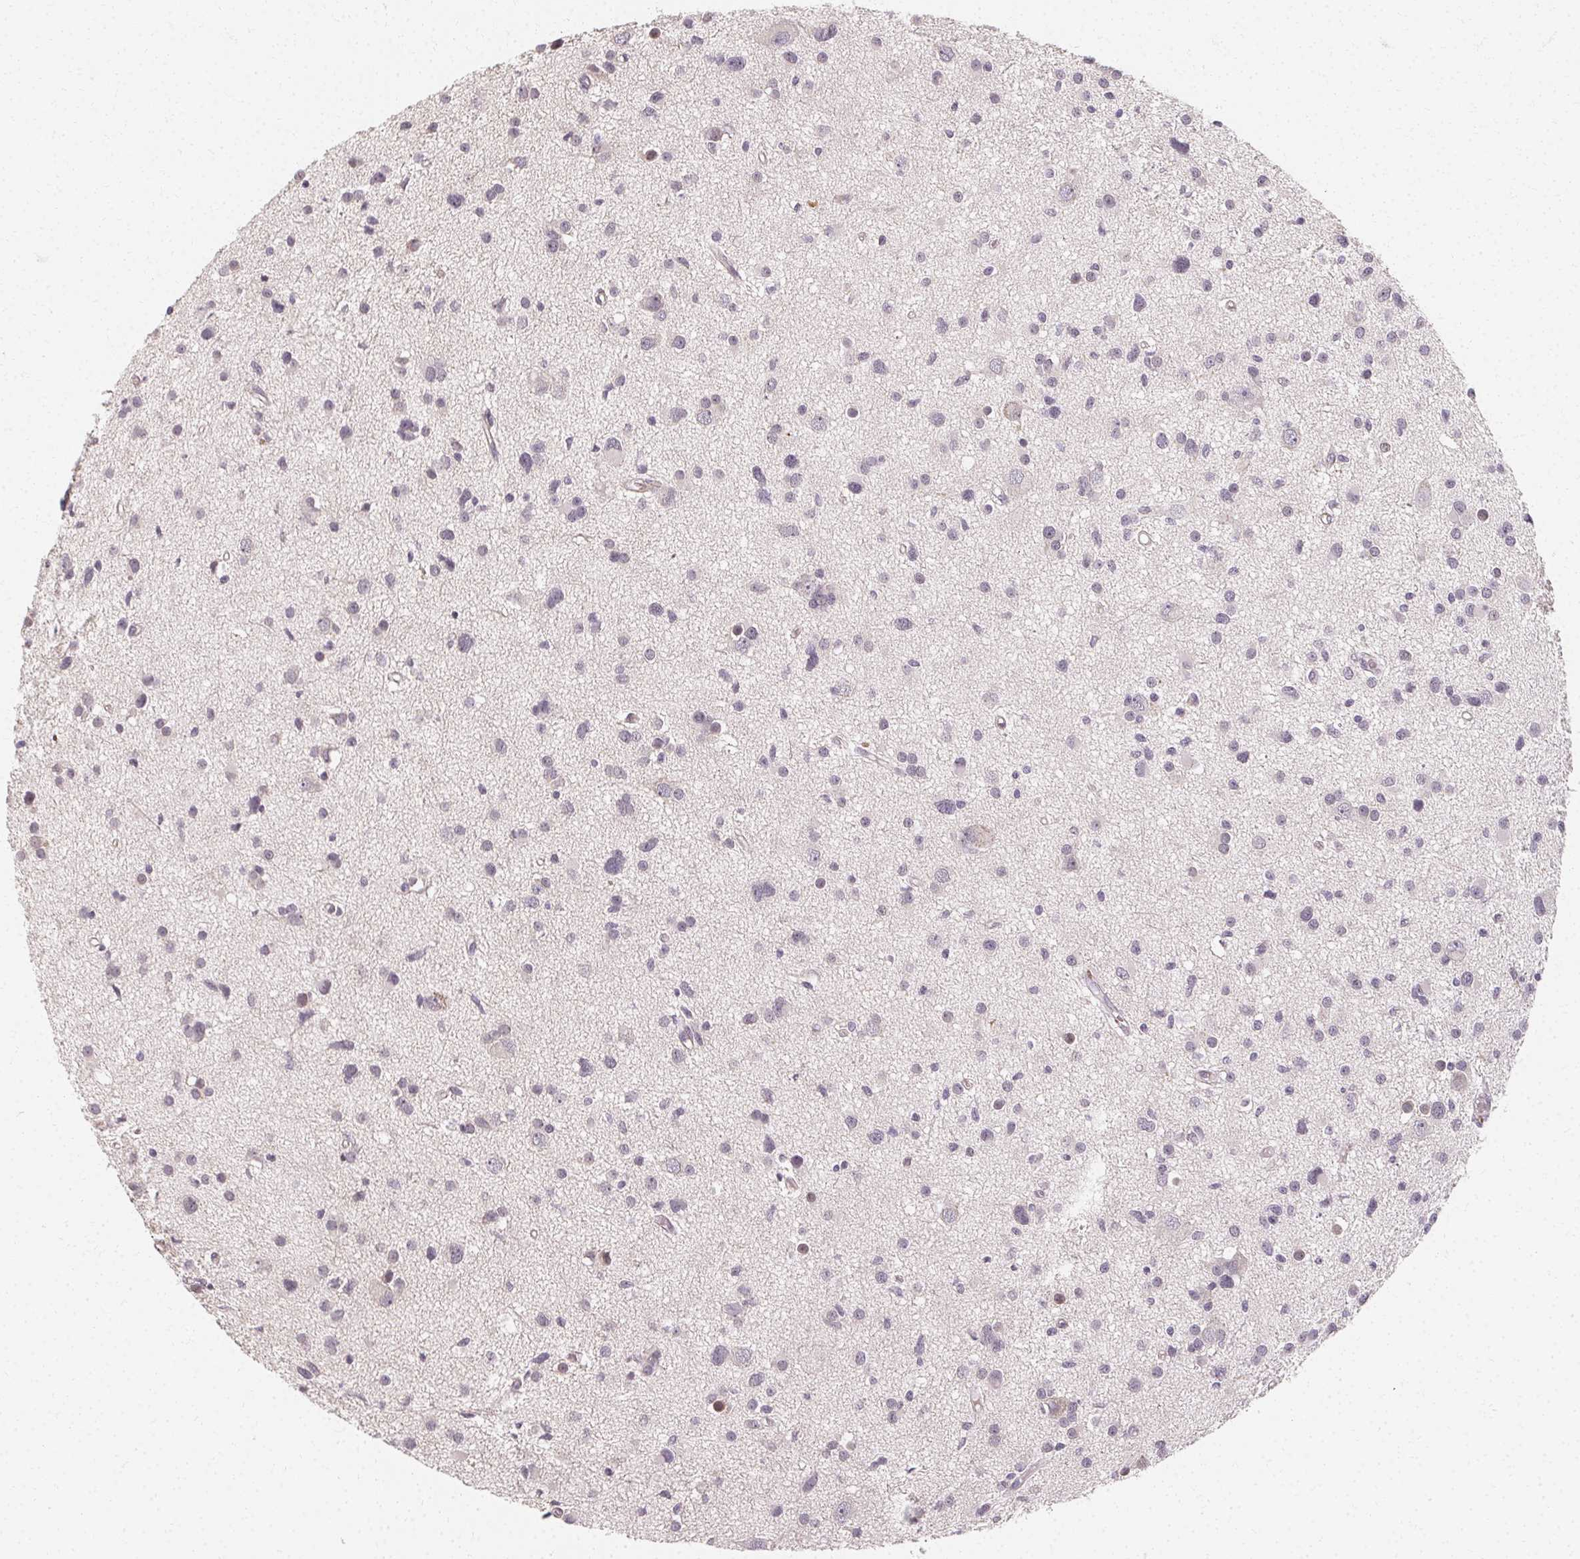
{"staining": {"intensity": "negative", "quantity": "none", "location": "none"}, "tissue": "glioma", "cell_type": "Tumor cells", "image_type": "cancer", "snomed": [{"axis": "morphology", "description": "Glioma, malignant, High grade"}, {"axis": "topography", "description": "Brain"}], "caption": "Immunohistochemical staining of human malignant glioma (high-grade) reveals no significant expression in tumor cells.", "gene": "CLCNKB", "patient": {"sex": "male", "age": 54}}